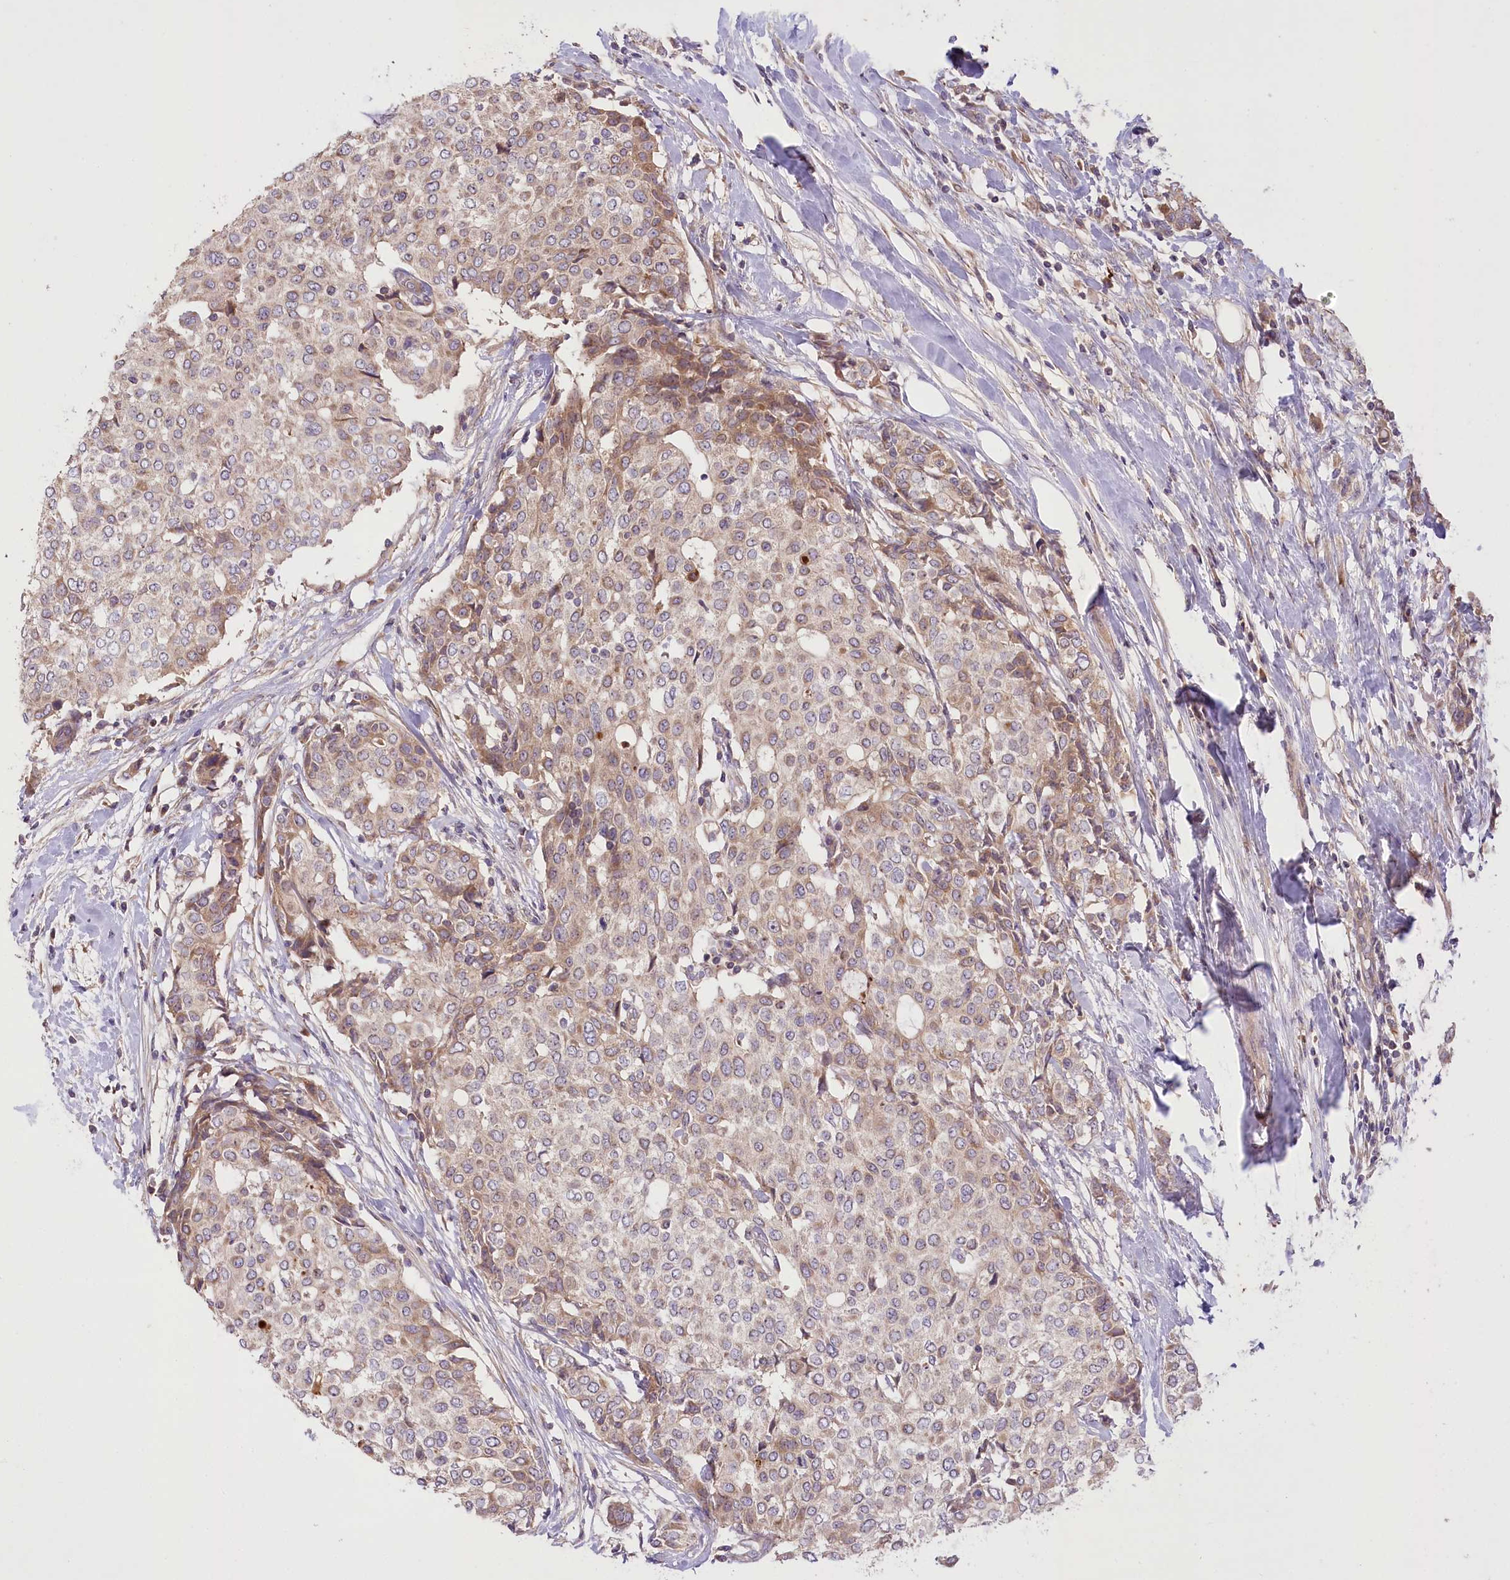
{"staining": {"intensity": "moderate", "quantity": "25%-75%", "location": "cytoplasmic/membranous"}, "tissue": "breast cancer", "cell_type": "Tumor cells", "image_type": "cancer", "snomed": [{"axis": "morphology", "description": "Lobular carcinoma"}, {"axis": "topography", "description": "Breast"}], "caption": "Immunohistochemical staining of breast lobular carcinoma shows moderate cytoplasmic/membranous protein positivity in approximately 25%-75% of tumor cells.", "gene": "PBLD", "patient": {"sex": "female", "age": 51}}